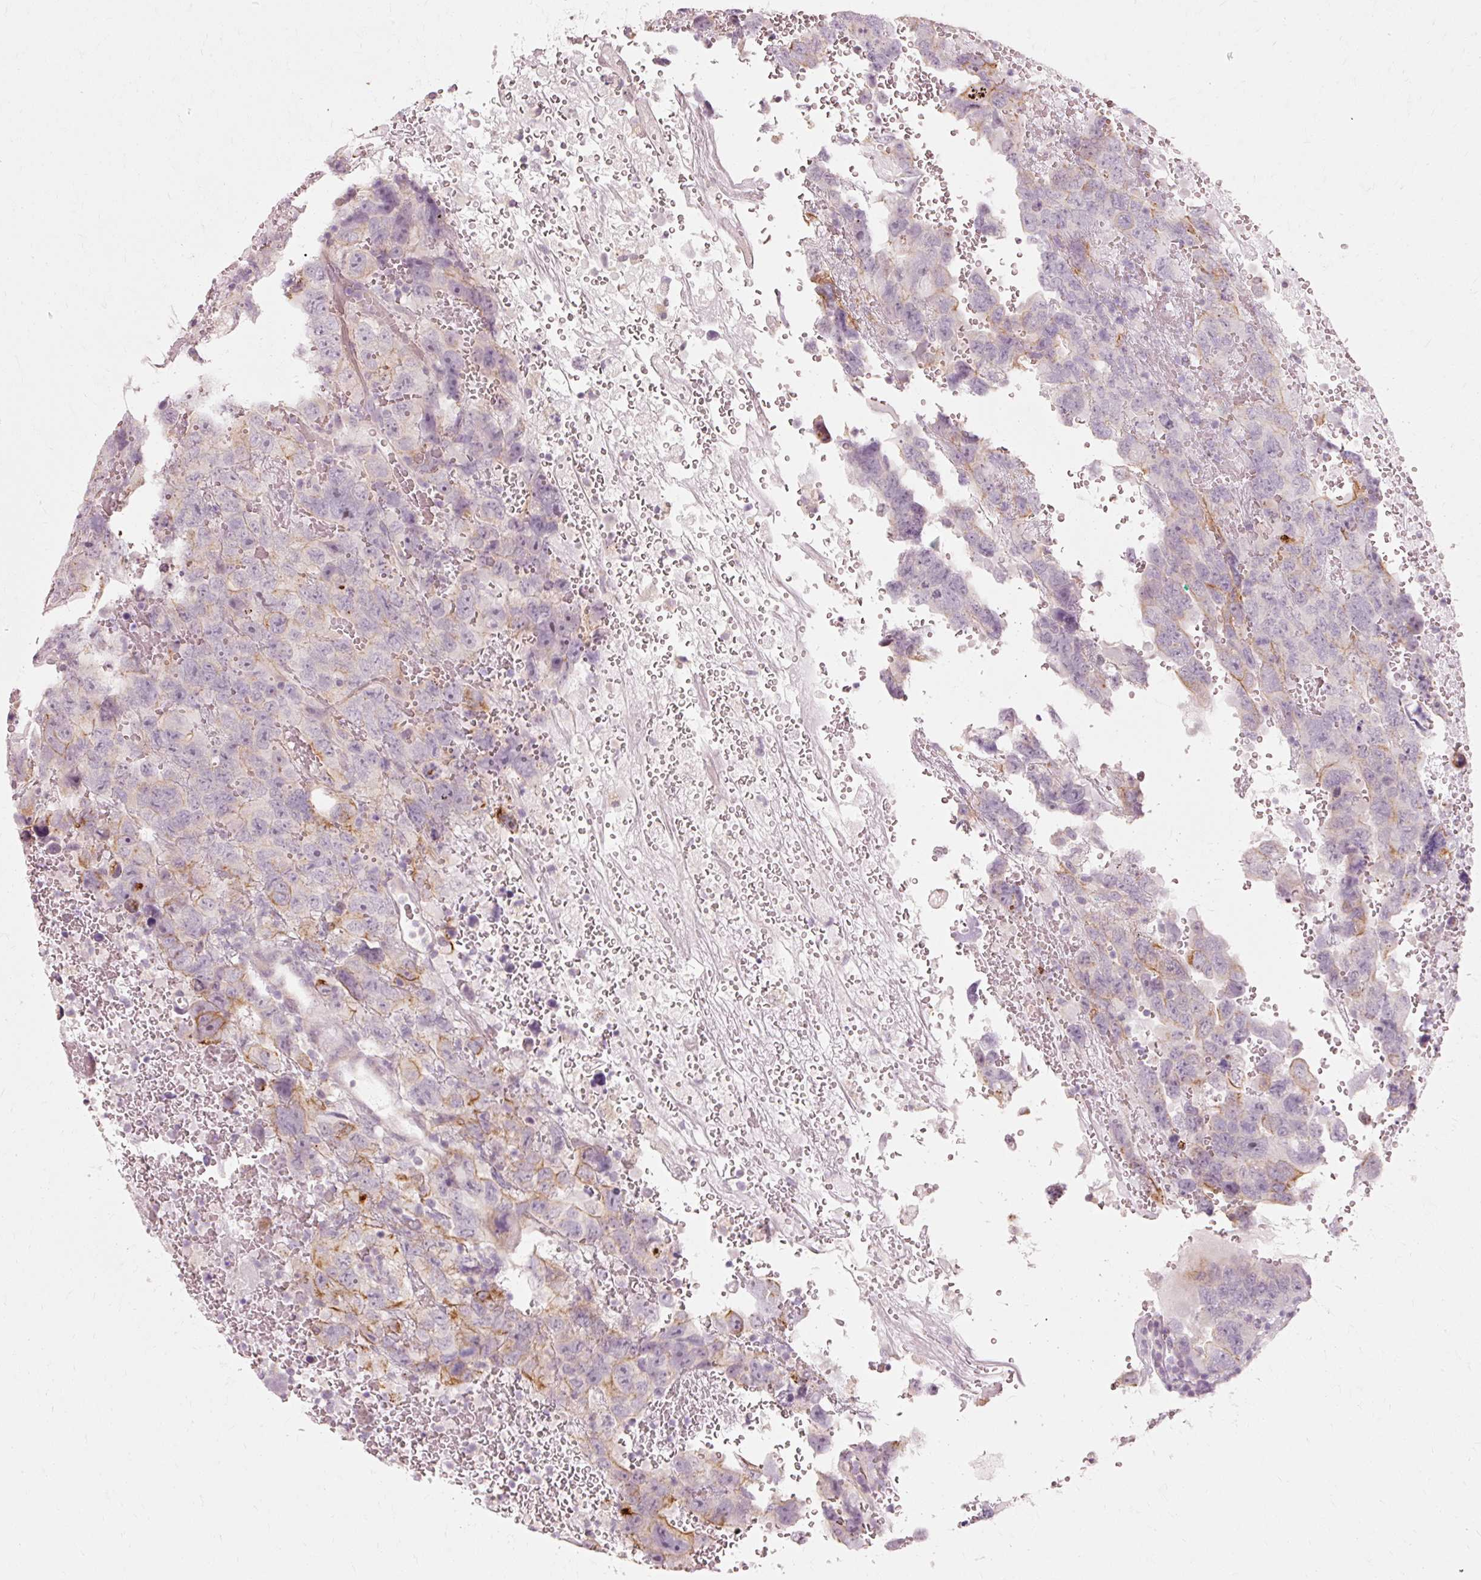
{"staining": {"intensity": "moderate", "quantity": "<25%", "location": "cytoplasmic/membranous"}, "tissue": "testis cancer", "cell_type": "Tumor cells", "image_type": "cancer", "snomed": [{"axis": "morphology", "description": "Carcinoma, Embryonal, NOS"}, {"axis": "topography", "description": "Testis"}], "caption": "Protein analysis of embryonal carcinoma (testis) tissue reveals moderate cytoplasmic/membranous expression in about <25% of tumor cells. Using DAB (3,3'-diaminobenzidine) (brown) and hematoxylin (blue) stains, captured at high magnification using brightfield microscopy.", "gene": "TRIM73", "patient": {"sex": "male", "age": 45}}